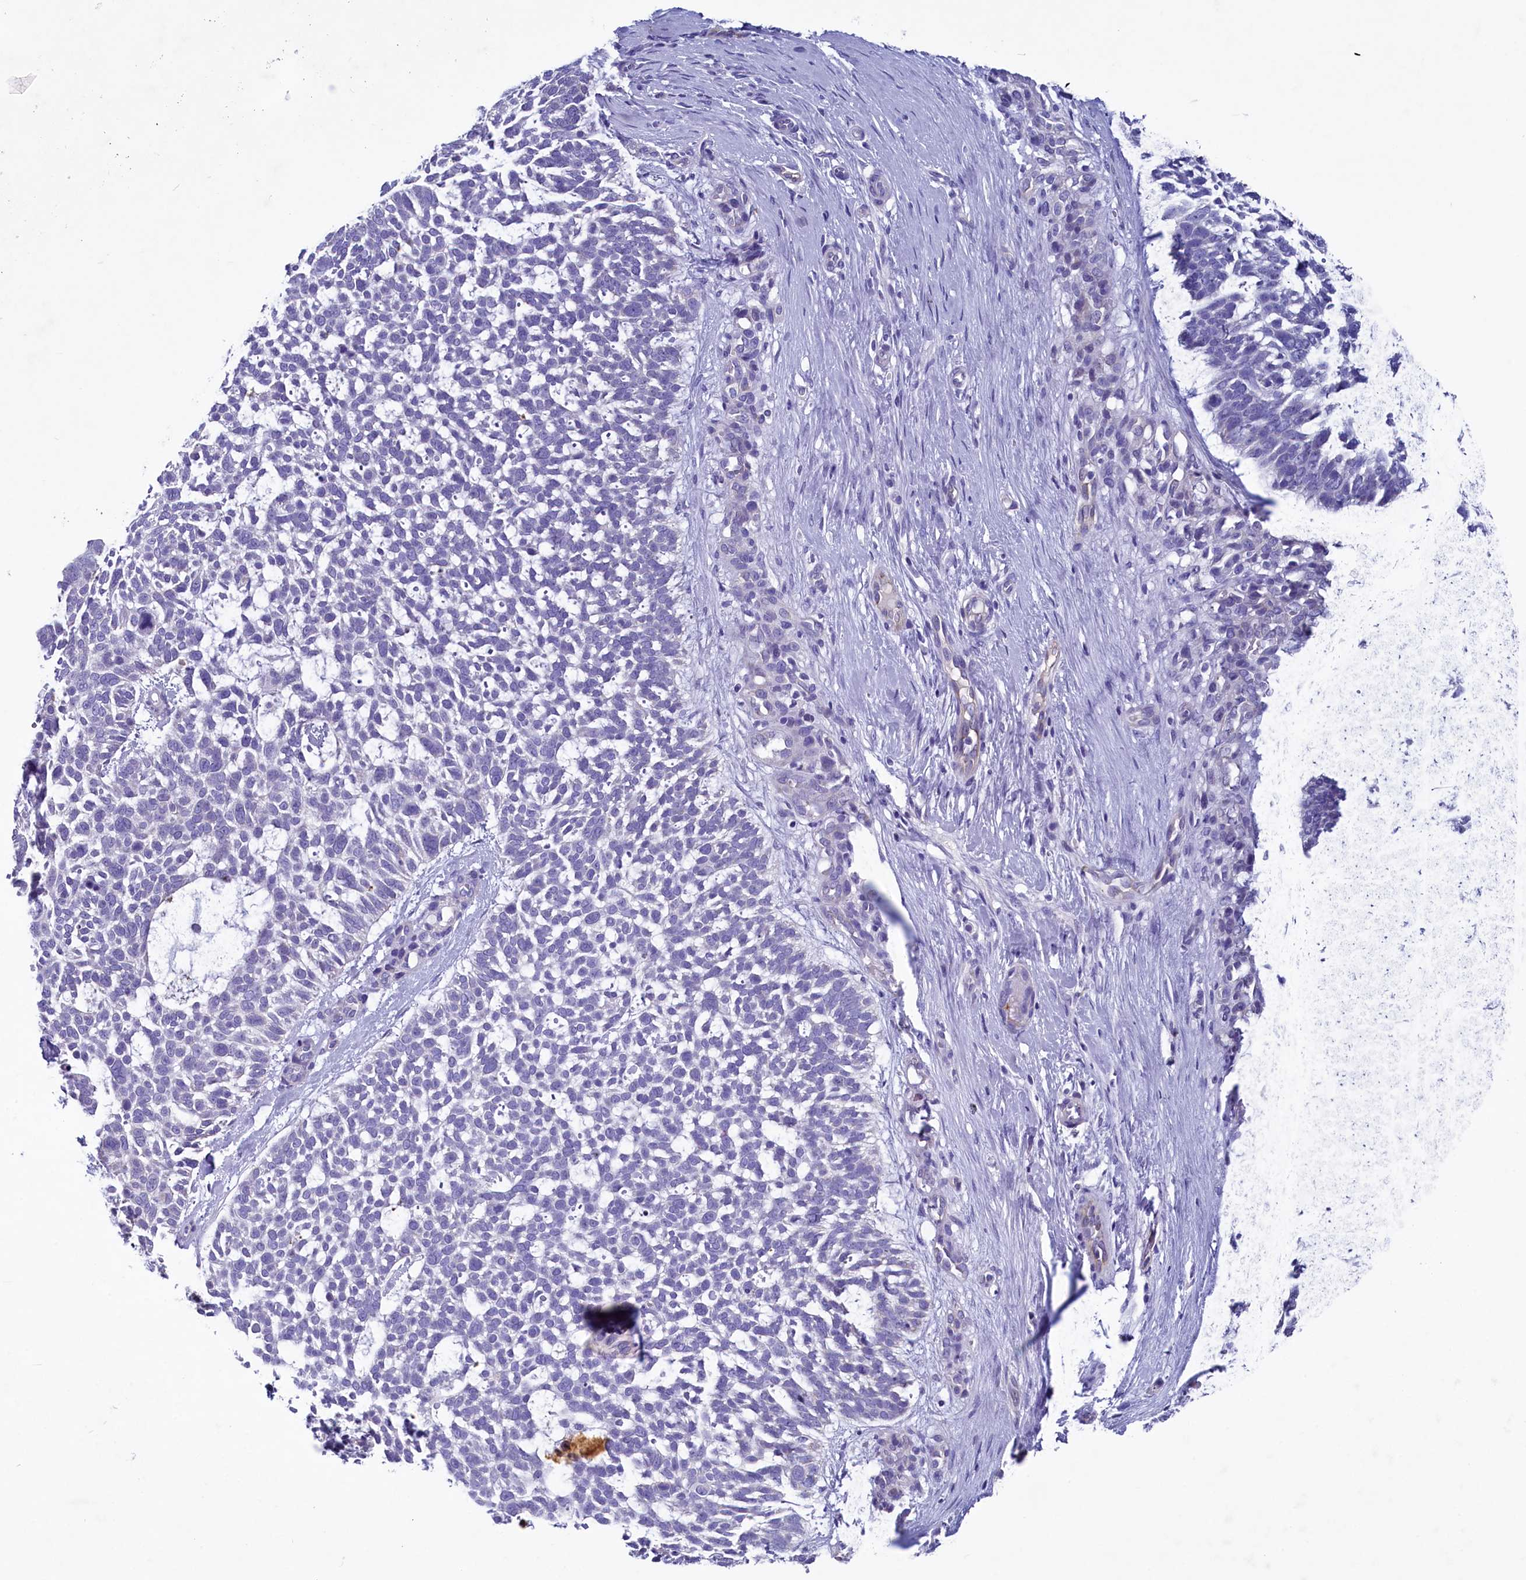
{"staining": {"intensity": "negative", "quantity": "none", "location": "none"}, "tissue": "skin cancer", "cell_type": "Tumor cells", "image_type": "cancer", "snomed": [{"axis": "morphology", "description": "Basal cell carcinoma"}, {"axis": "topography", "description": "Skin"}], "caption": "Histopathology image shows no significant protein expression in tumor cells of skin cancer. (DAB immunohistochemistry with hematoxylin counter stain).", "gene": "INSC", "patient": {"sex": "male", "age": 88}}